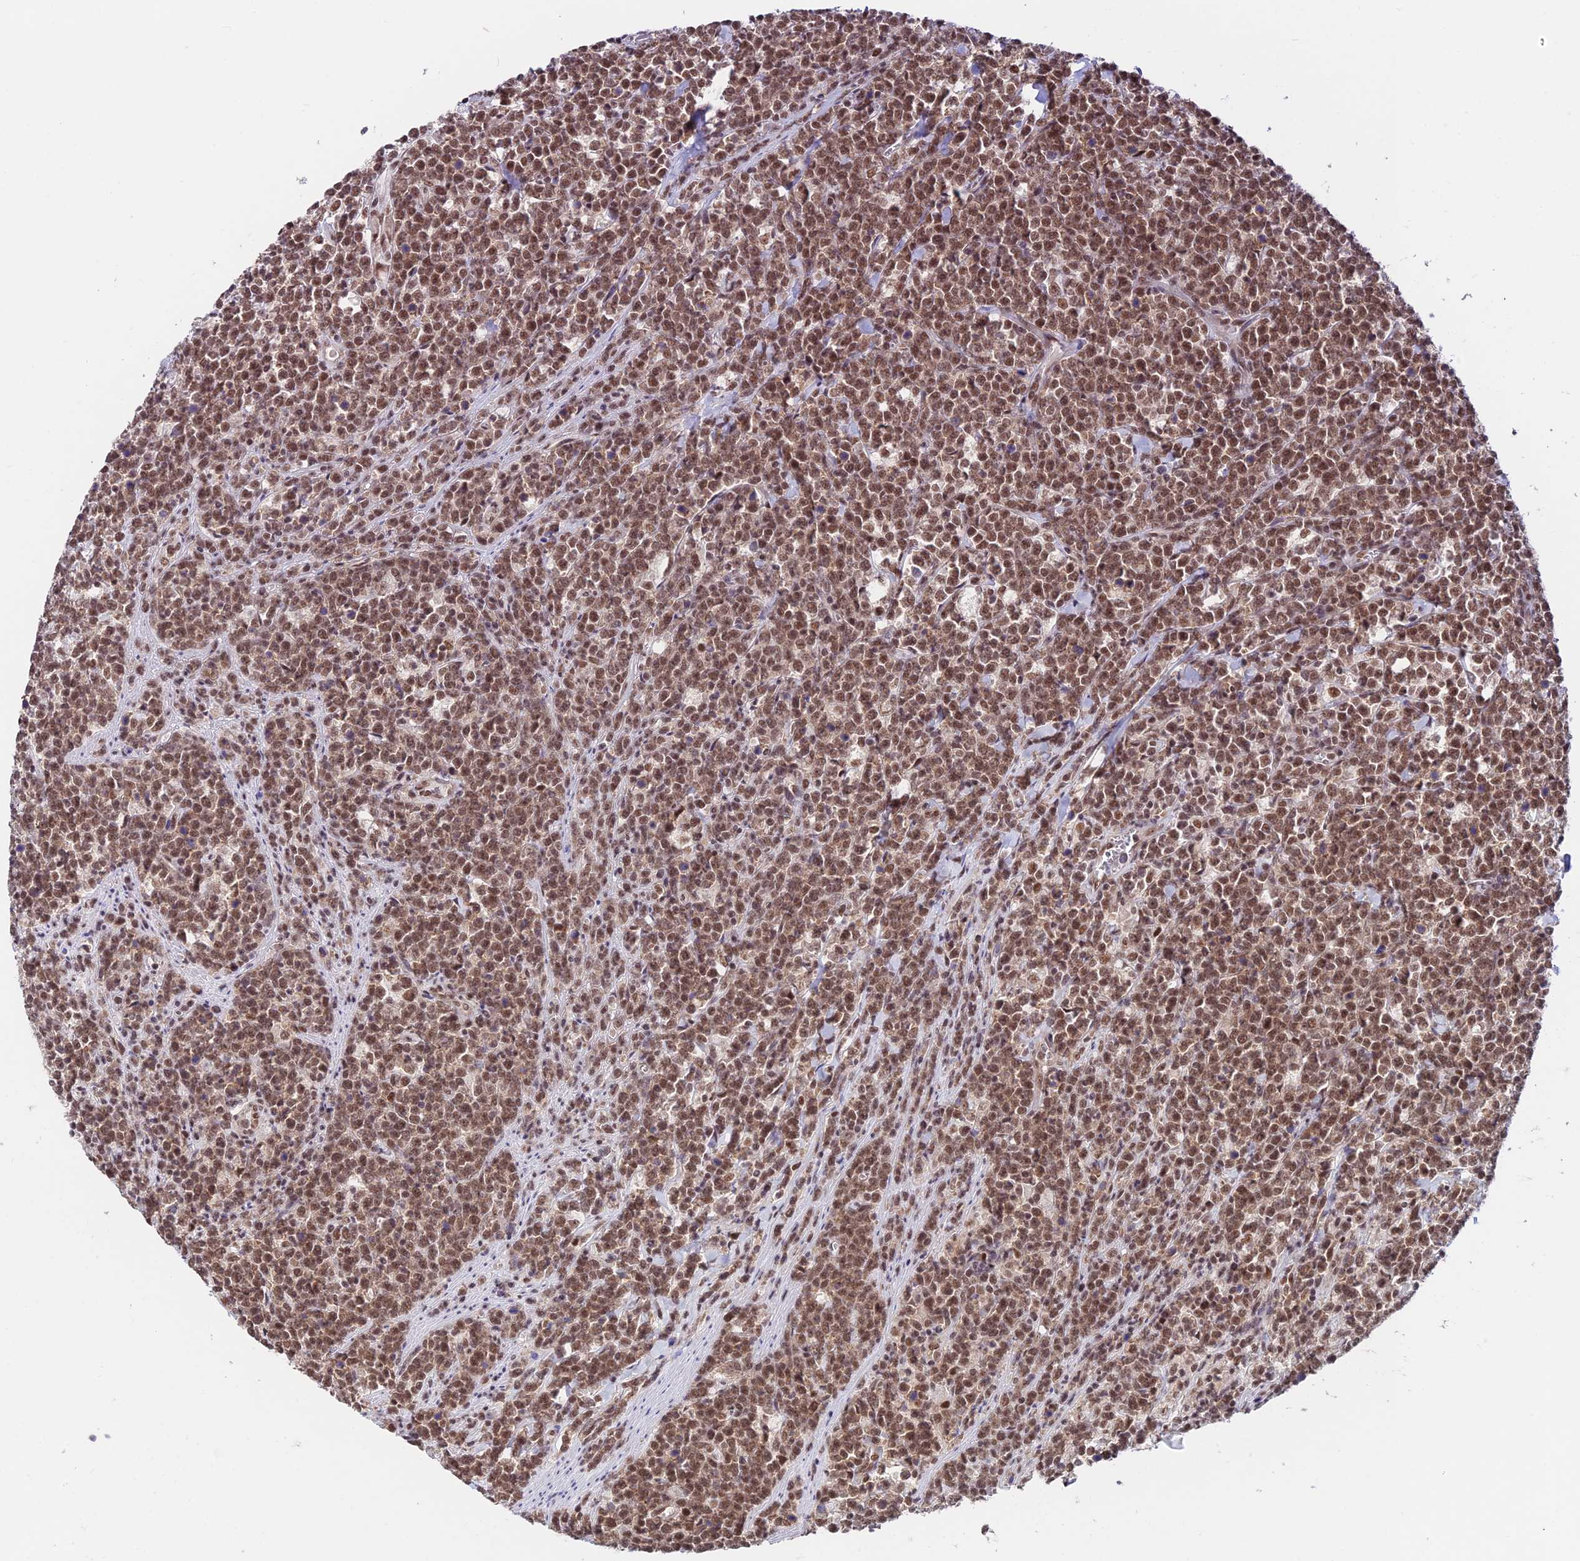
{"staining": {"intensity": "moderate", "quantity": ">75%", "location": "nuclear"}, "tissue": "lymphoma", "cell_type": "Tumor cells", "image_type": "cancer", "snomed": [{"axis": "morphology", "description": "Malignant lymphoma, non-Hodgkin's type, High grade"}, {"axis": "topography", "description": "Small intestine"}], "caption": "The micrograph demonstrates staining of high-grade malignant lymphoma, non-Hodgkin's type, revealing moderate nuclear protein positivity (brown color) within tumor cells.", "gene": "RBM42", "patient": {"sex": "male", "age": 8}}